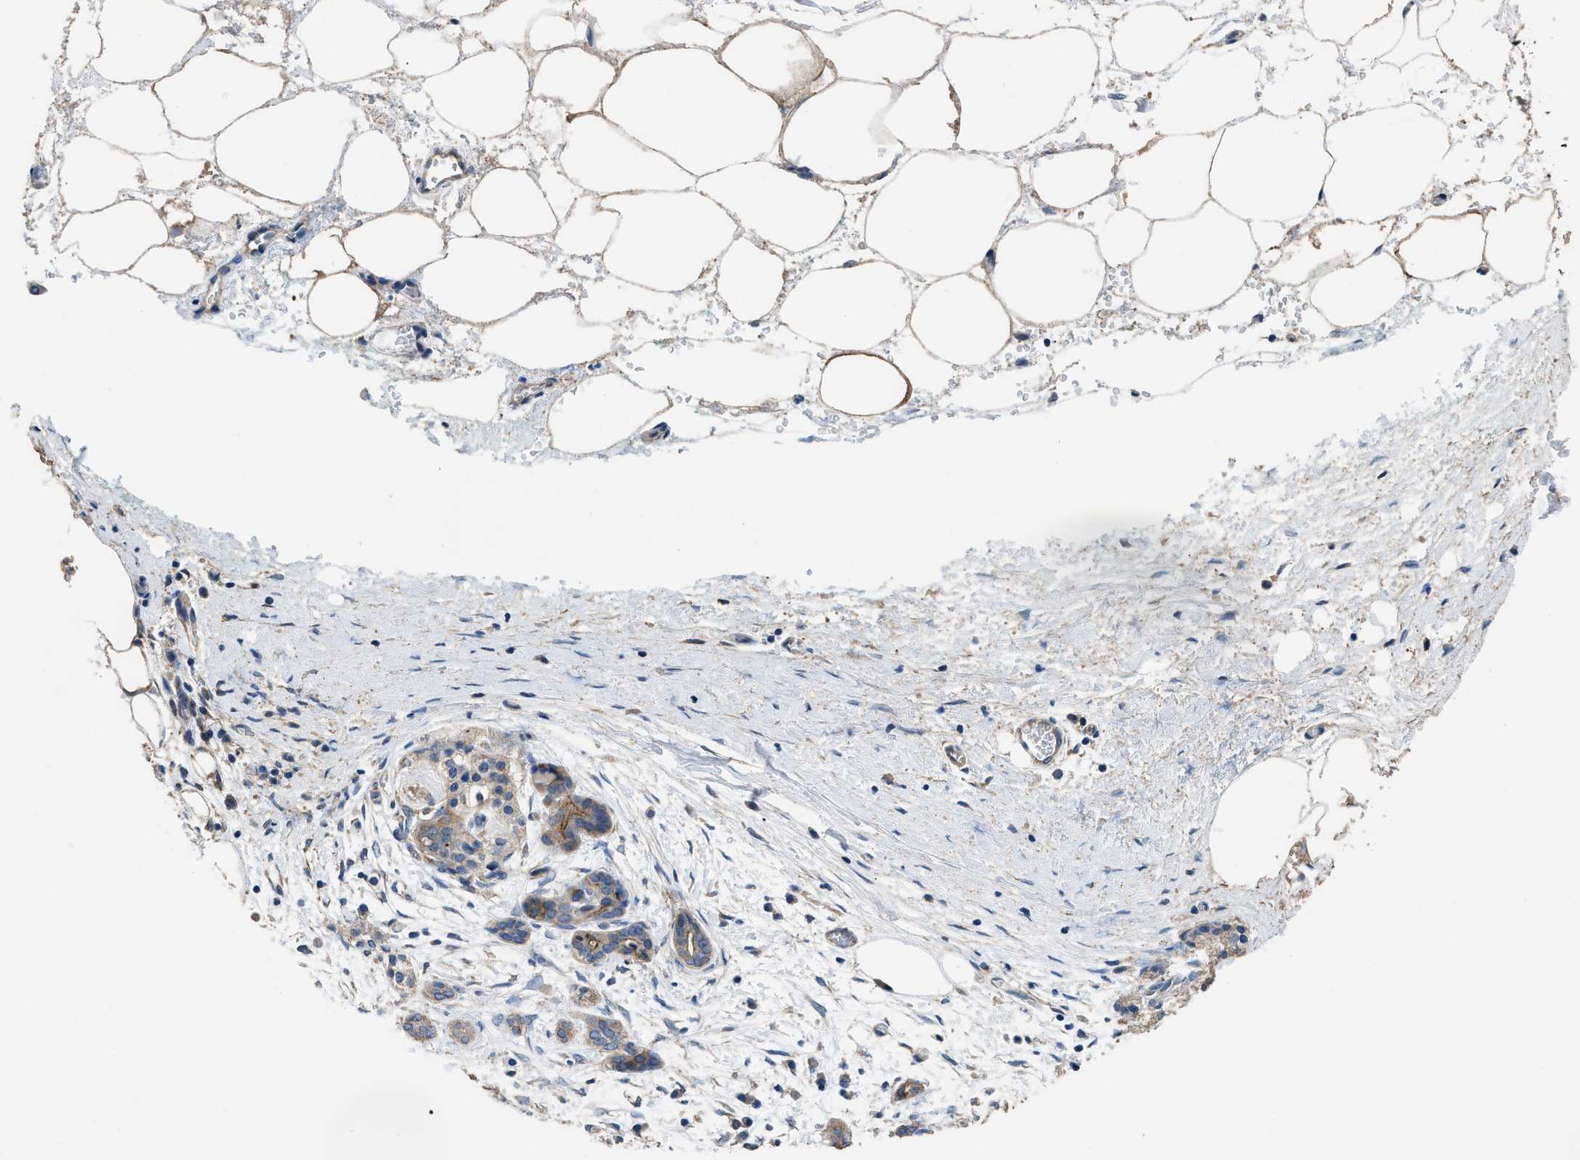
{"staining": {"intensity": "weak", "quantity": ">75%", "location": "cytoplasmic/membranous"}, "tissue": "pancreatic cancer", "cell_type": "Tumor cells", "image_type": "cancer", "snomed": [{"axis": "morphology", "description": "Adenocarcinoma, NOS"}, {"axis": "topography", "description": "Pancreas"}], "caption": "High-power microscopy captured an IHC image of pancreatic cancer (adenocarcinoma), revealing weak cytoplasmic/membranous expression in about >75% of tumor cells.", "gene": "ITSN1", "patient": {"sex": "female", "age": 70}}